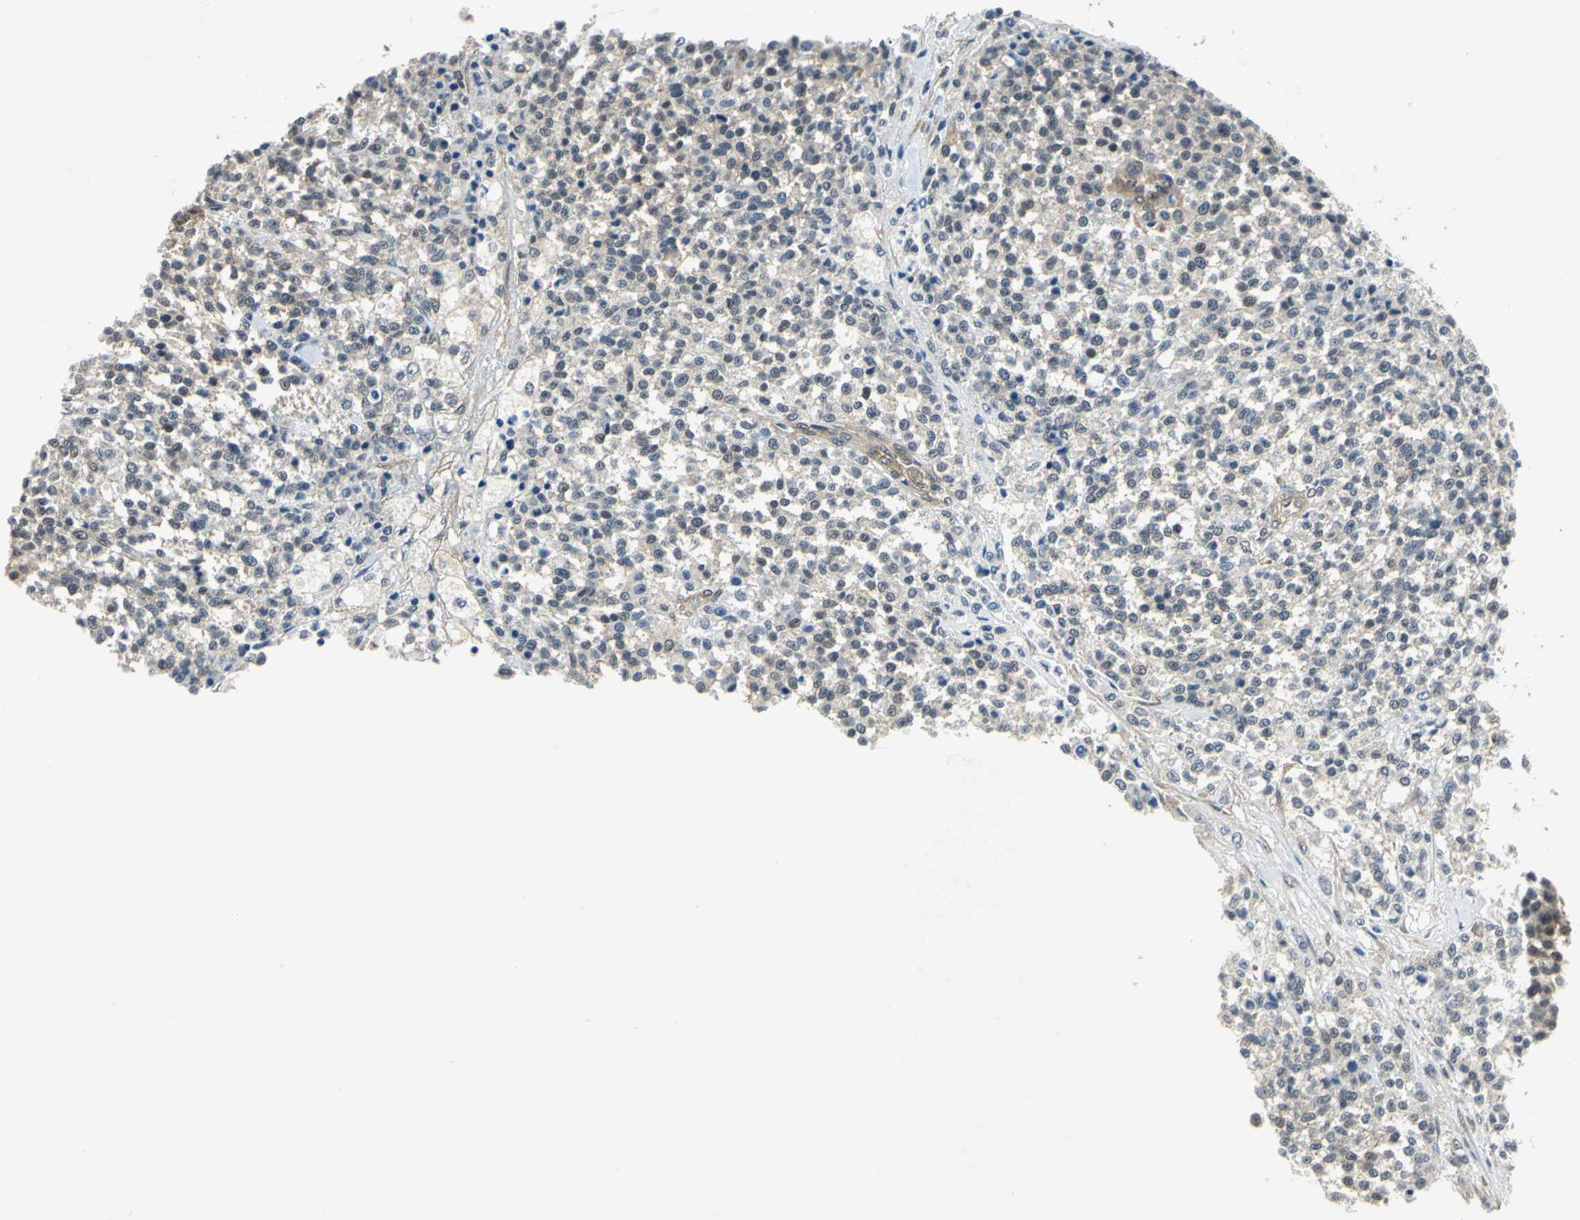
{"staining": {"intensity": "weak", "quantity": "<25%", "location": "cytoplasmic/membranous,nuclear"}, "tissue": "testis cancer", "cell_type": "Tumor cells", "image_type": "cancer", "snomed": [{"axis": "morphology", "description": "Seminoma, NOS"}, {"axis": "topography", "description": "Testis"}], "caption": "The immunohistochemistry (IHC) photomicrograph has no significant positivity in tumor cells of seminoma (testis) tissue.", "gene": "ARPC3", "patient": {"sex": "male", "age": 59}}